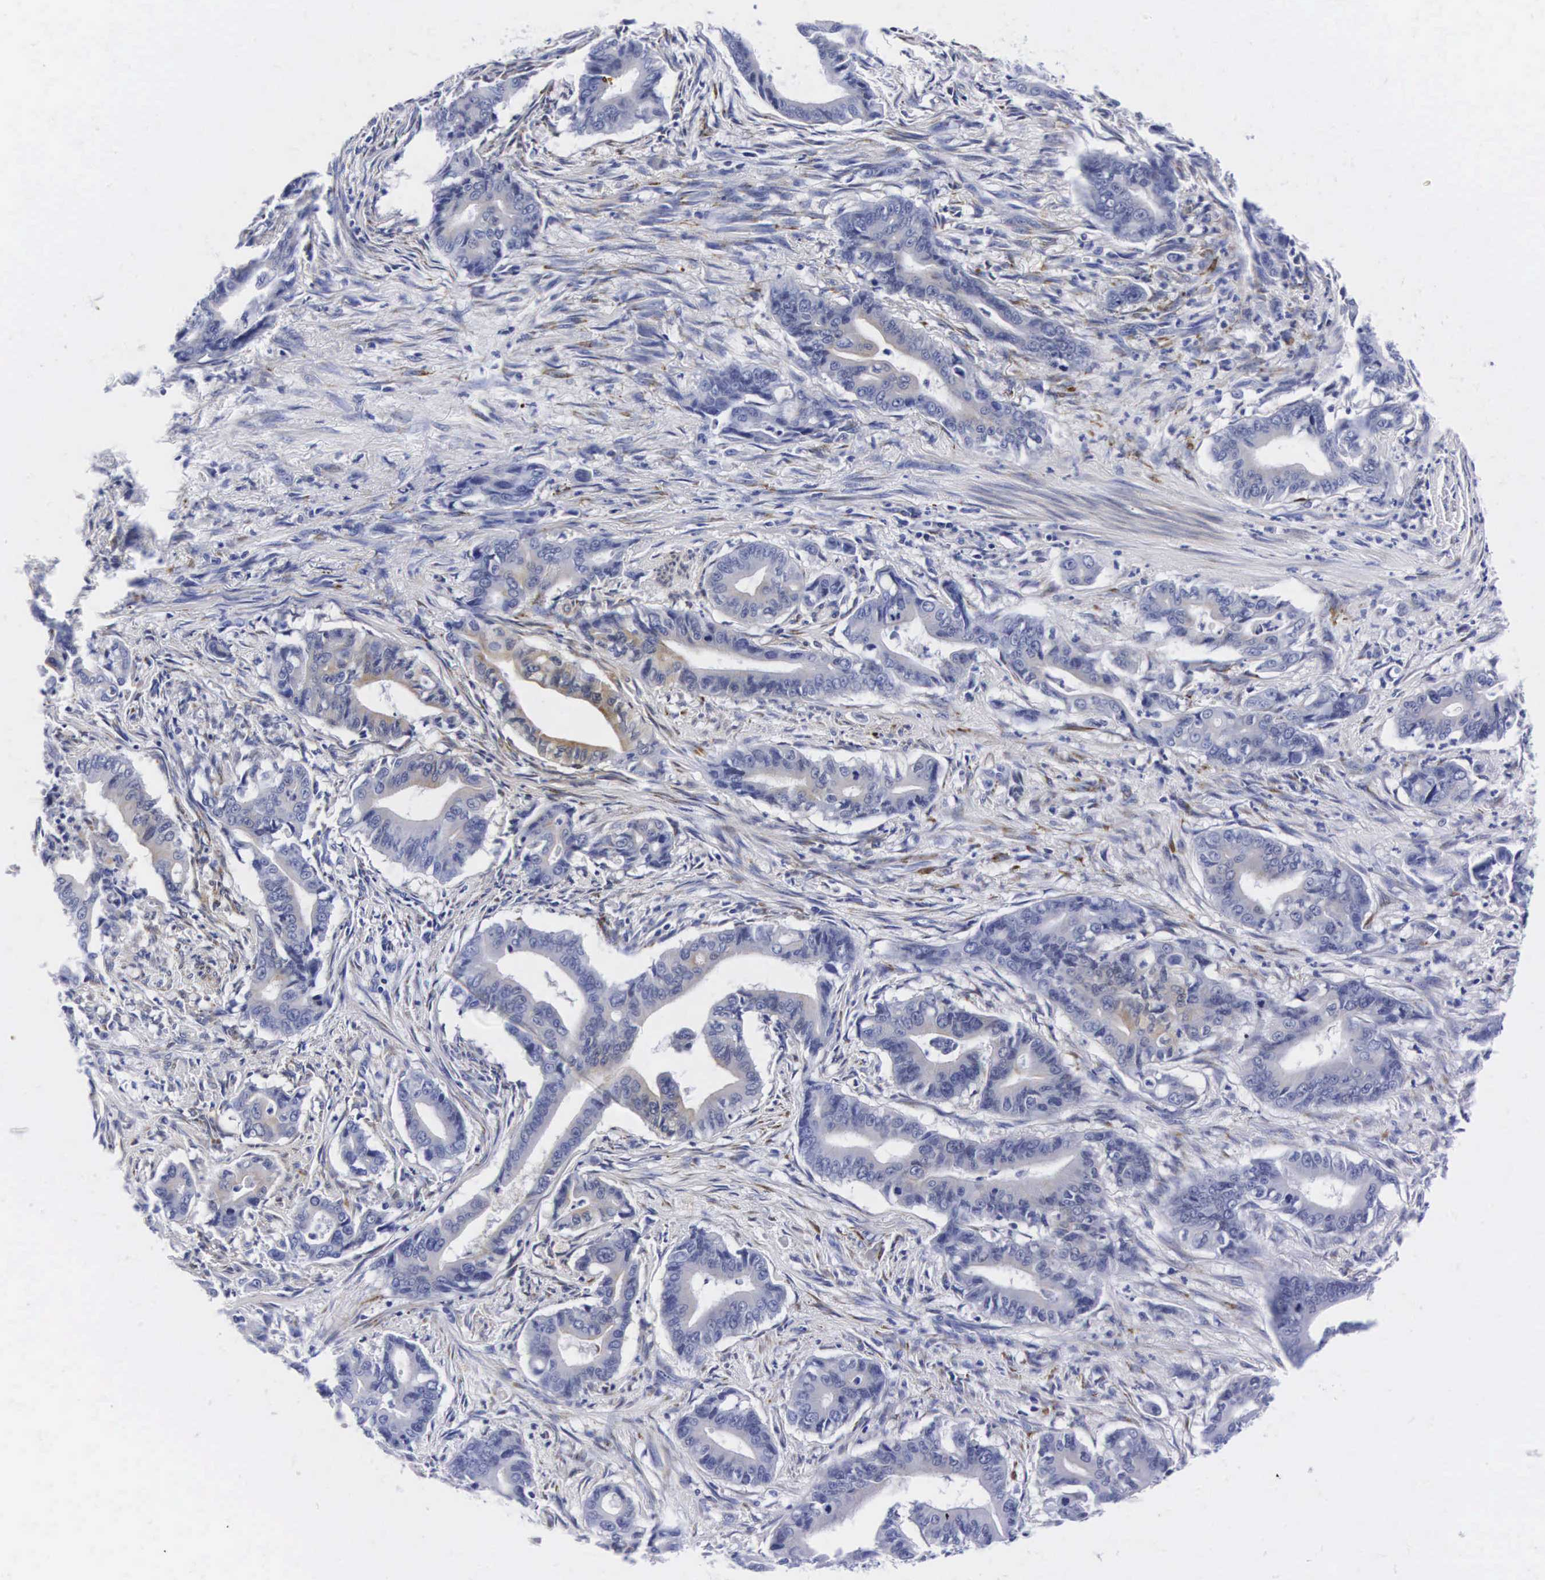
{"staining": {"intensity": "negative", "quantity": "none", "location": "none"}, "tissue": "stomach cancer", "cell_type": "Tumor cells", "image_type": "cancer", "snomed": [{"axis": "morphology", "description": "Adenocarcinoma, NOS"}, {"axis": "topography", "description": "Stomach"}], "caption": "Immunohistochemistry image of stomach cancer stained for a protein (brown), which demonstrates no staining in tumor cells.", "gene": "ENO2", "patient": {"sex": "female", "age": 76}}